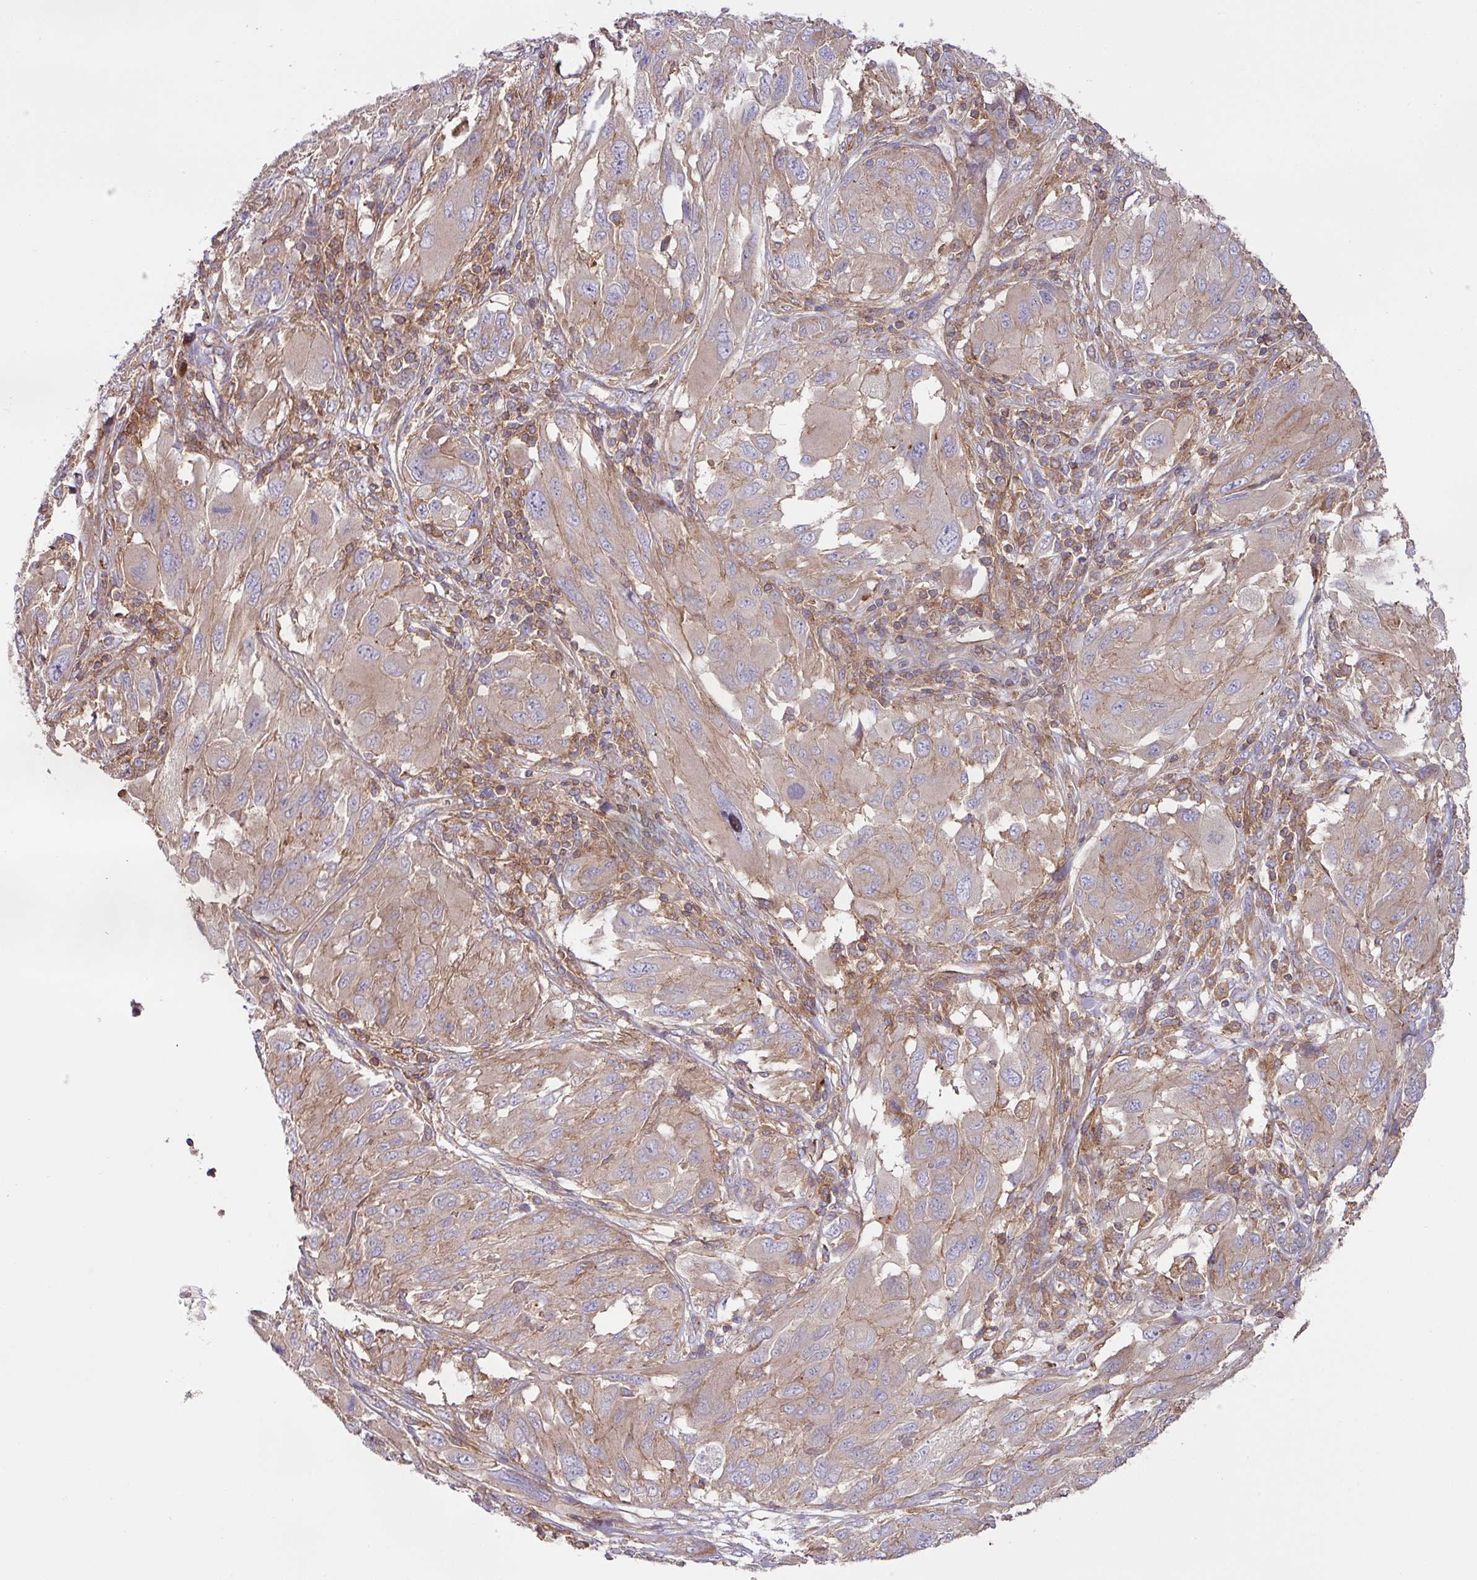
{"staining": {"intensity": "weak", "quantity": "25%-75%", "location": "cytoplasmic/membranous"}, "tissue": "melanoma", "cell_type": "Tumor cells", "image_type": "cancer", "snomed": [{"axis": "morphology", "description": "Malignant melanoma, NOS"}, {"axis": "topography", "description": "Skin"}], "caption": "Protein expression analysis of human melanoma reveals weak cytoplasmic/membranous expression in approximately 25%-75% of tumor cells.", "gene": "RIC1", "patient": {"sex": "female", "age": 91}}